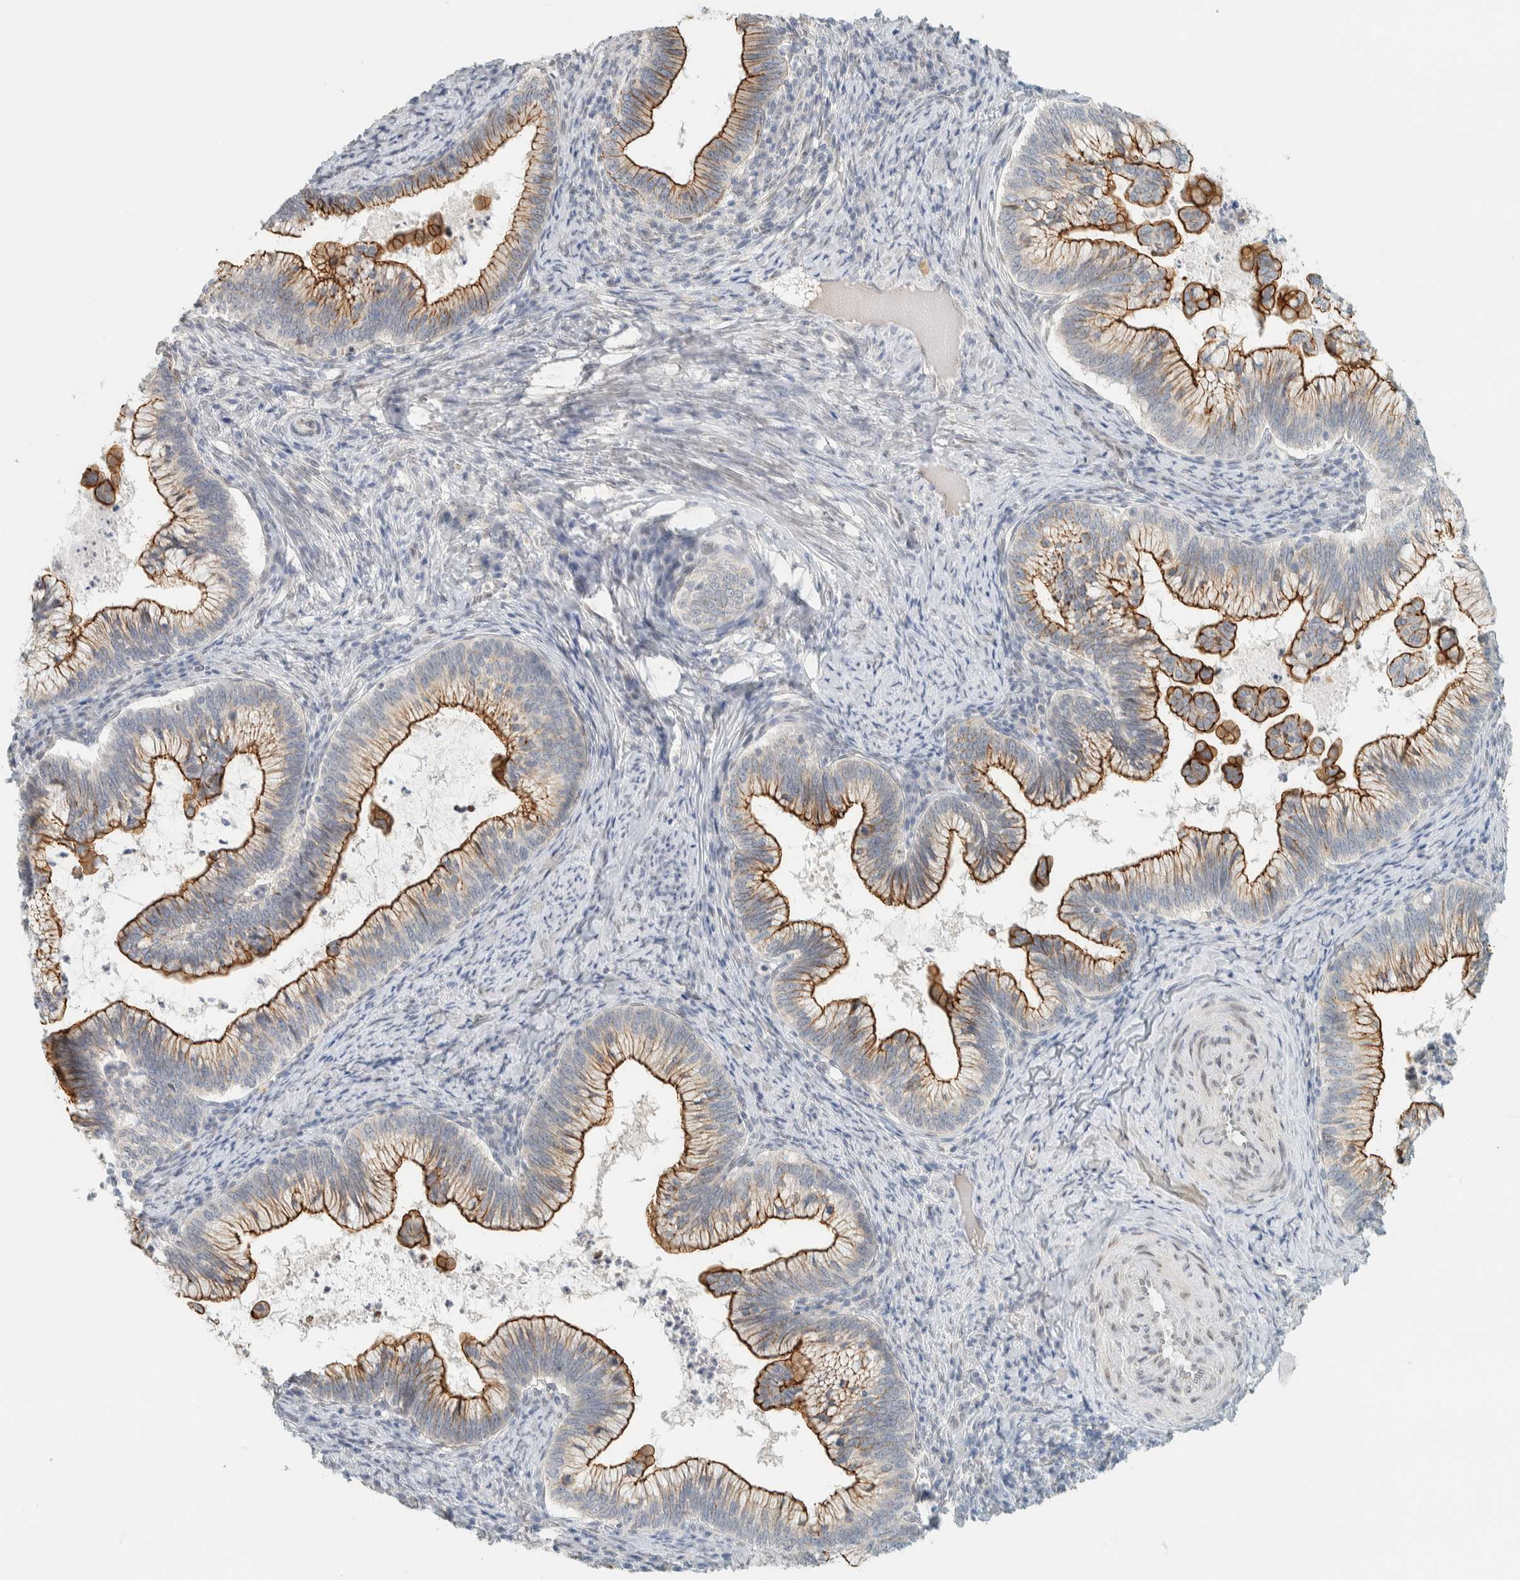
{"staining": {"intensity": "strong", "quantity": "25%-75%", "location": "cytoplasmic/membranous"}, "tissue": "cervical cancer", "cell_type": "Tumor cells", "image_type": "cancer", "snomed": [{"axis": "morphology", "description": "Adenocarcinoma, NOS"}, {"axis": "topography", "description": "Cervix"}], "caption": "An IHC histopathology image of neoplastic tissue is shown. Protein staining in brown highlights strong cytoplasmic/membranous positivity in cervical cancer within tumor cells. The protein is shown in brown color, while the nuclei are stained blue.", "gene": "C1QTNF12", "patient": {"sex": "female", "age": 36}}